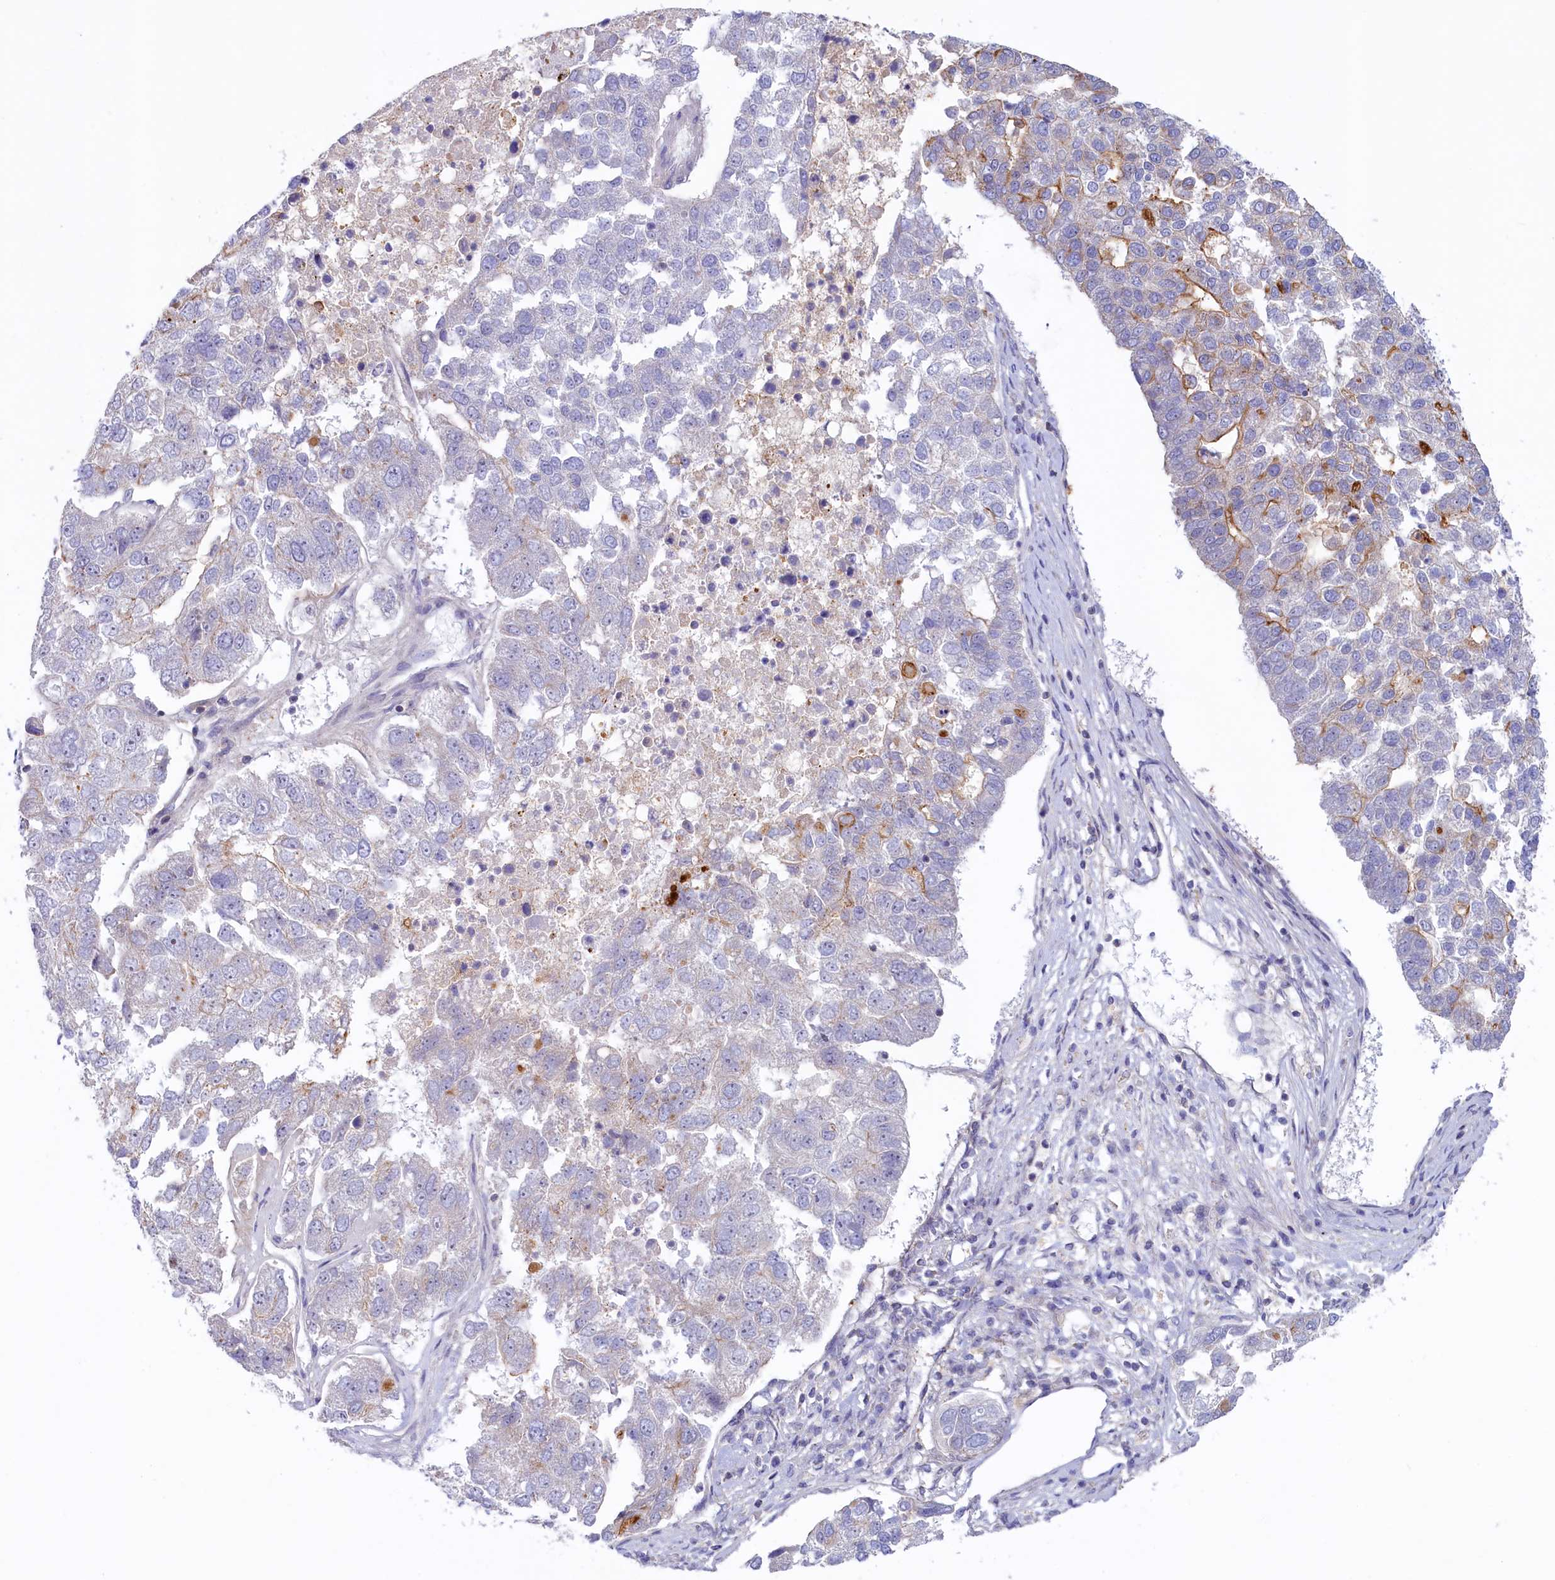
{"staining": {"intensity": "weak", "quantity": "<25%", "location": "cytoplasmic/membranous"}, "tissue": "pancreatic cancer", "cell_type": "Tumor cells", "image_type": "cancer", "snomed": [{"axis": "morphology", "description": "Adenocarcinoma, NOS"}, {"axis": "topography", "description": "Pancreas"}], "caption": "DAB immunohistochemical staining of adenocarcinoma (pancreatic) reveals no significant staining in tumor cells.", "gene": "HYKK", "patient": {"sex": "female", "age": 61}}